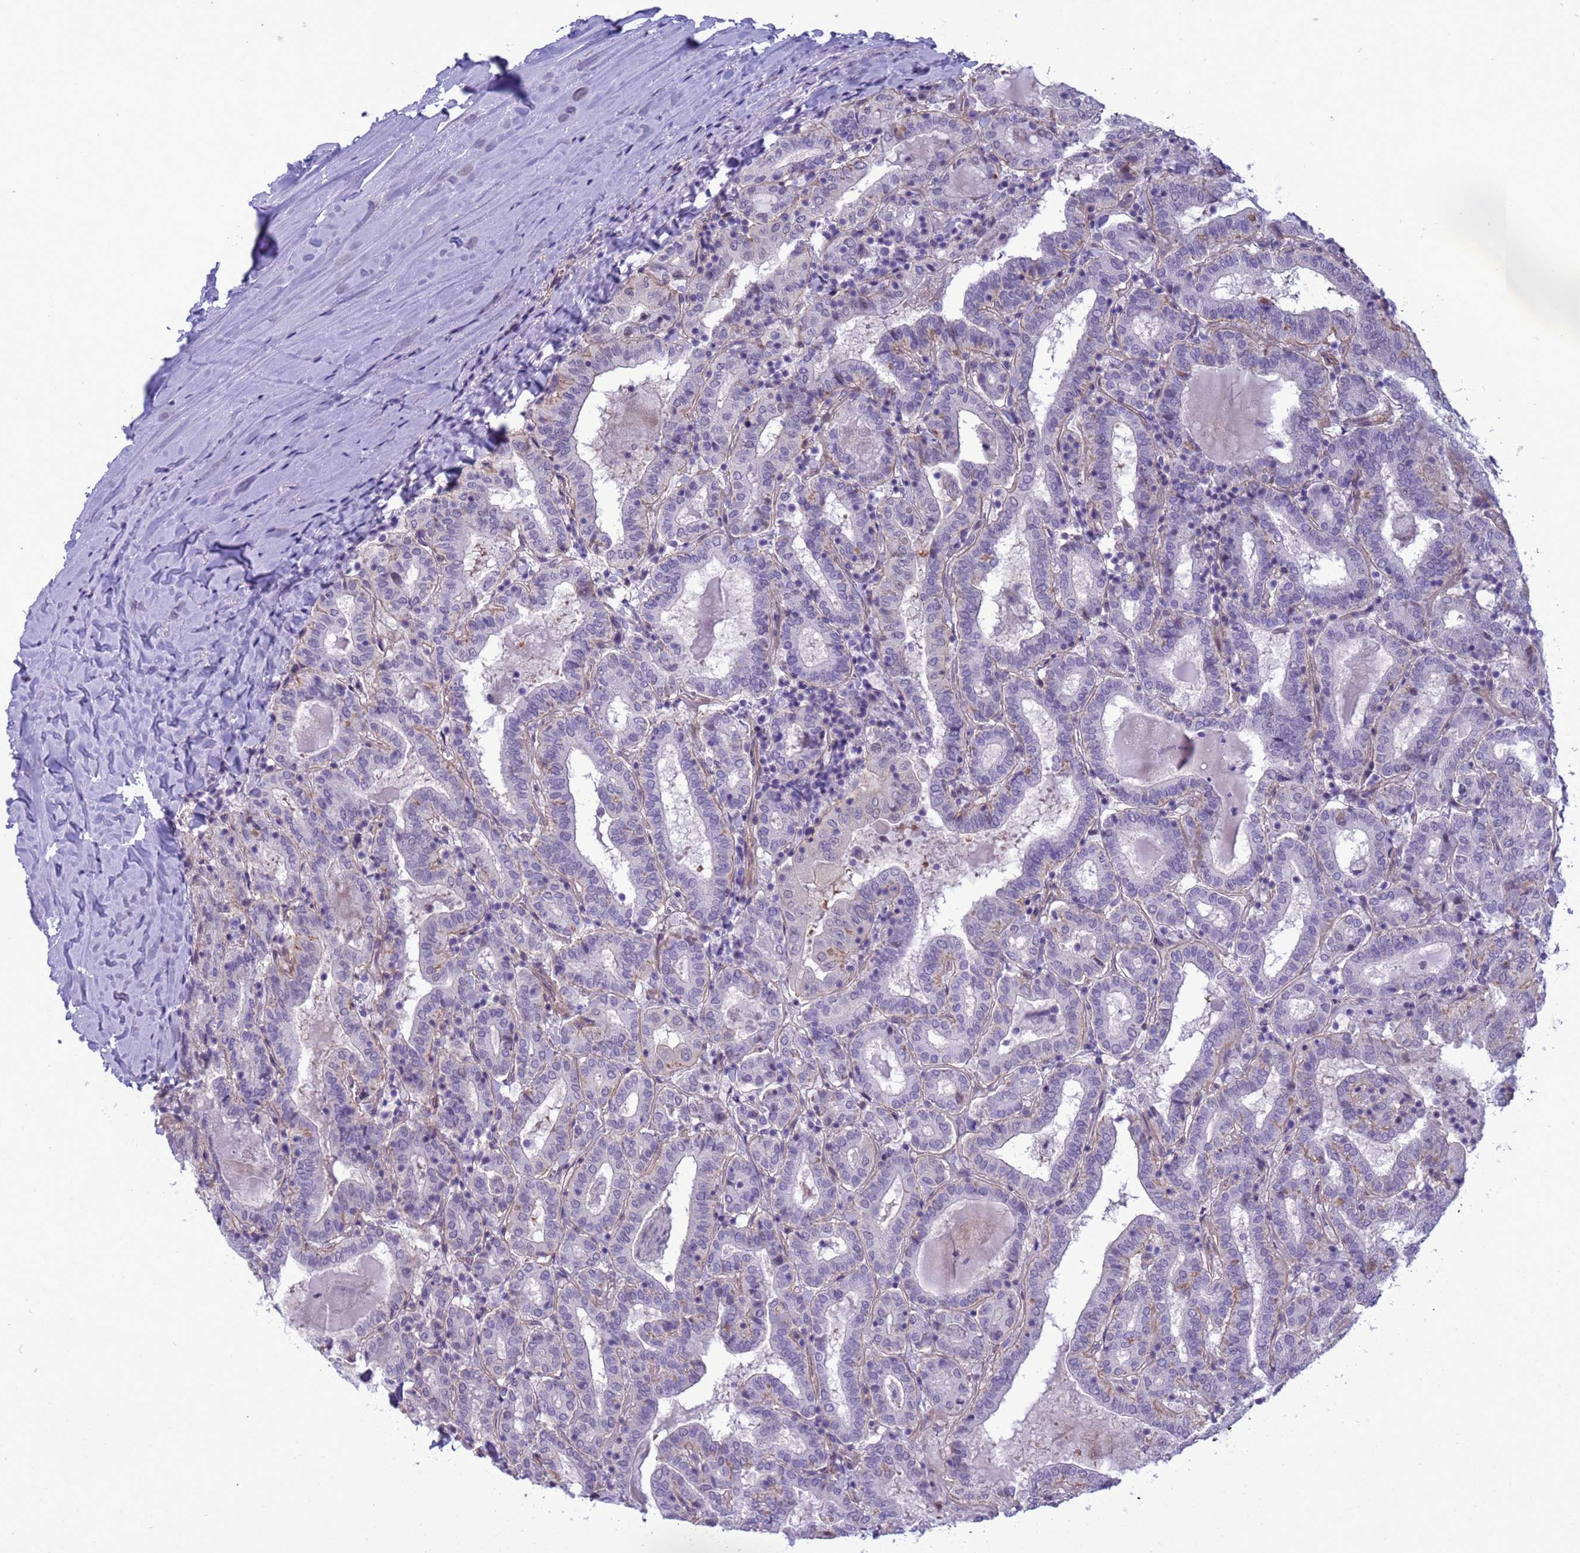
{"staining": {"intensity": "negative", "quantity": "none", "location": "none"}, "tissue": "thyroid cancer", "cell_type": "Tumor cells", "image_type": "cancer", "snomed": [{"axis": "morphology", "description": "Papillary adenocarcinoma, NOS"}, {"axis": "topography", "description": "Thyroid gland"}], "caption": "This is an IHC micrograph of thyroid cancer (papillary adenocarcinoma). There is no positivity in tumor cells.", "gene": "ITGB4", "patient": {"sex": "female", "age": 72}}